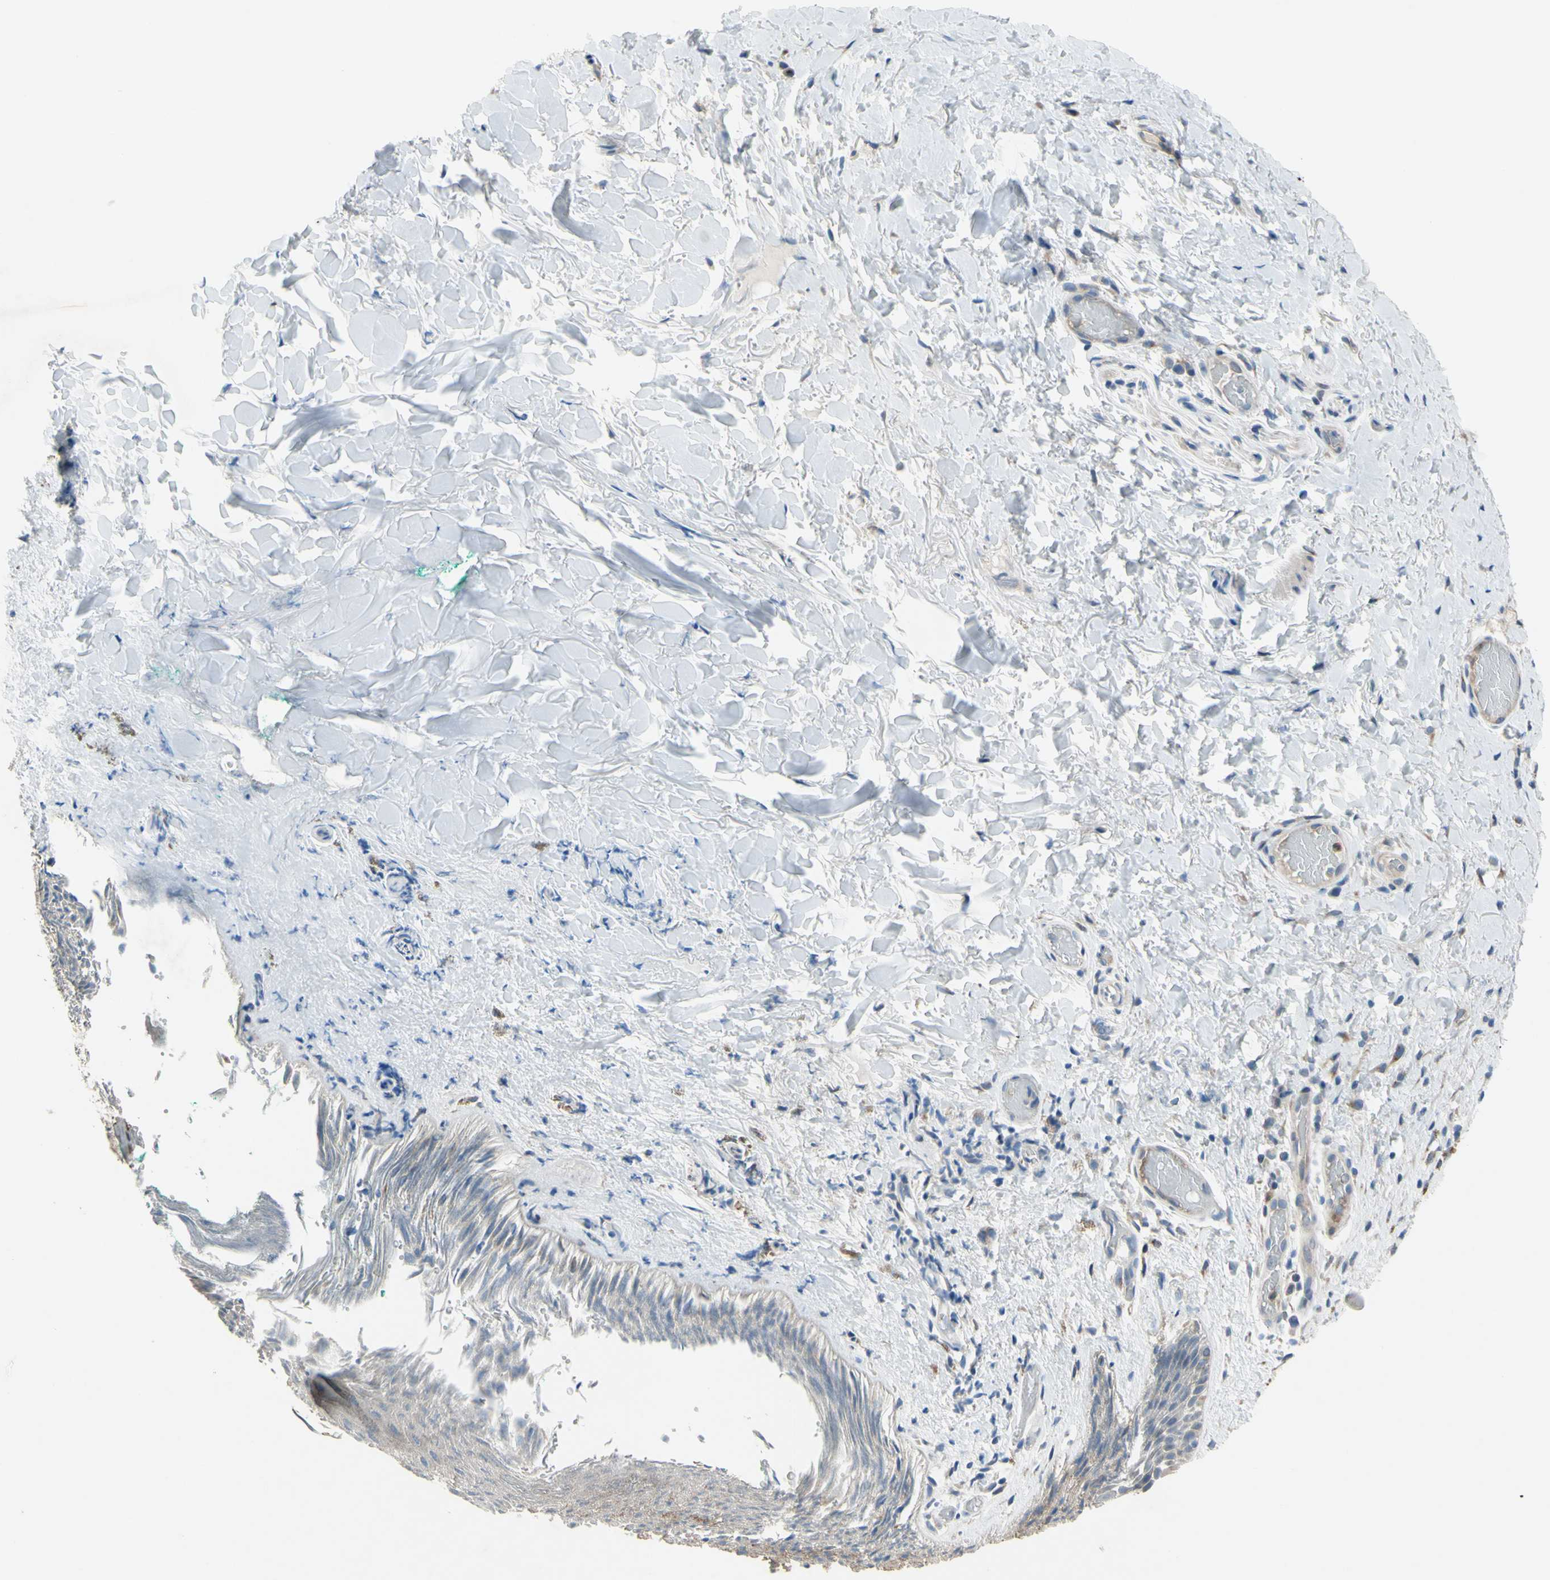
{"staining": {"intensity": "weak", "quantity": ">75%", "location": "cytoplasmic/membranous"}, "tissue": "skin", "cell_type": "Epidermal cells", "image_type": "normal", "snomed": [{"axis": "morphology", "description": "Normal tissue, NOS"}, {"axis": "topography", "description": "Anal"}], "caption": "Epidermal cells display weak cytoplasmic/membranous positivity in about >75% of cells in benign skin. Immunohistochemistry (ihc) stains the protein of interest in brown and the nuclei are stained blue.", "gene": "GRAMD2B", "patient": {"sex": "male", "age": 74}}